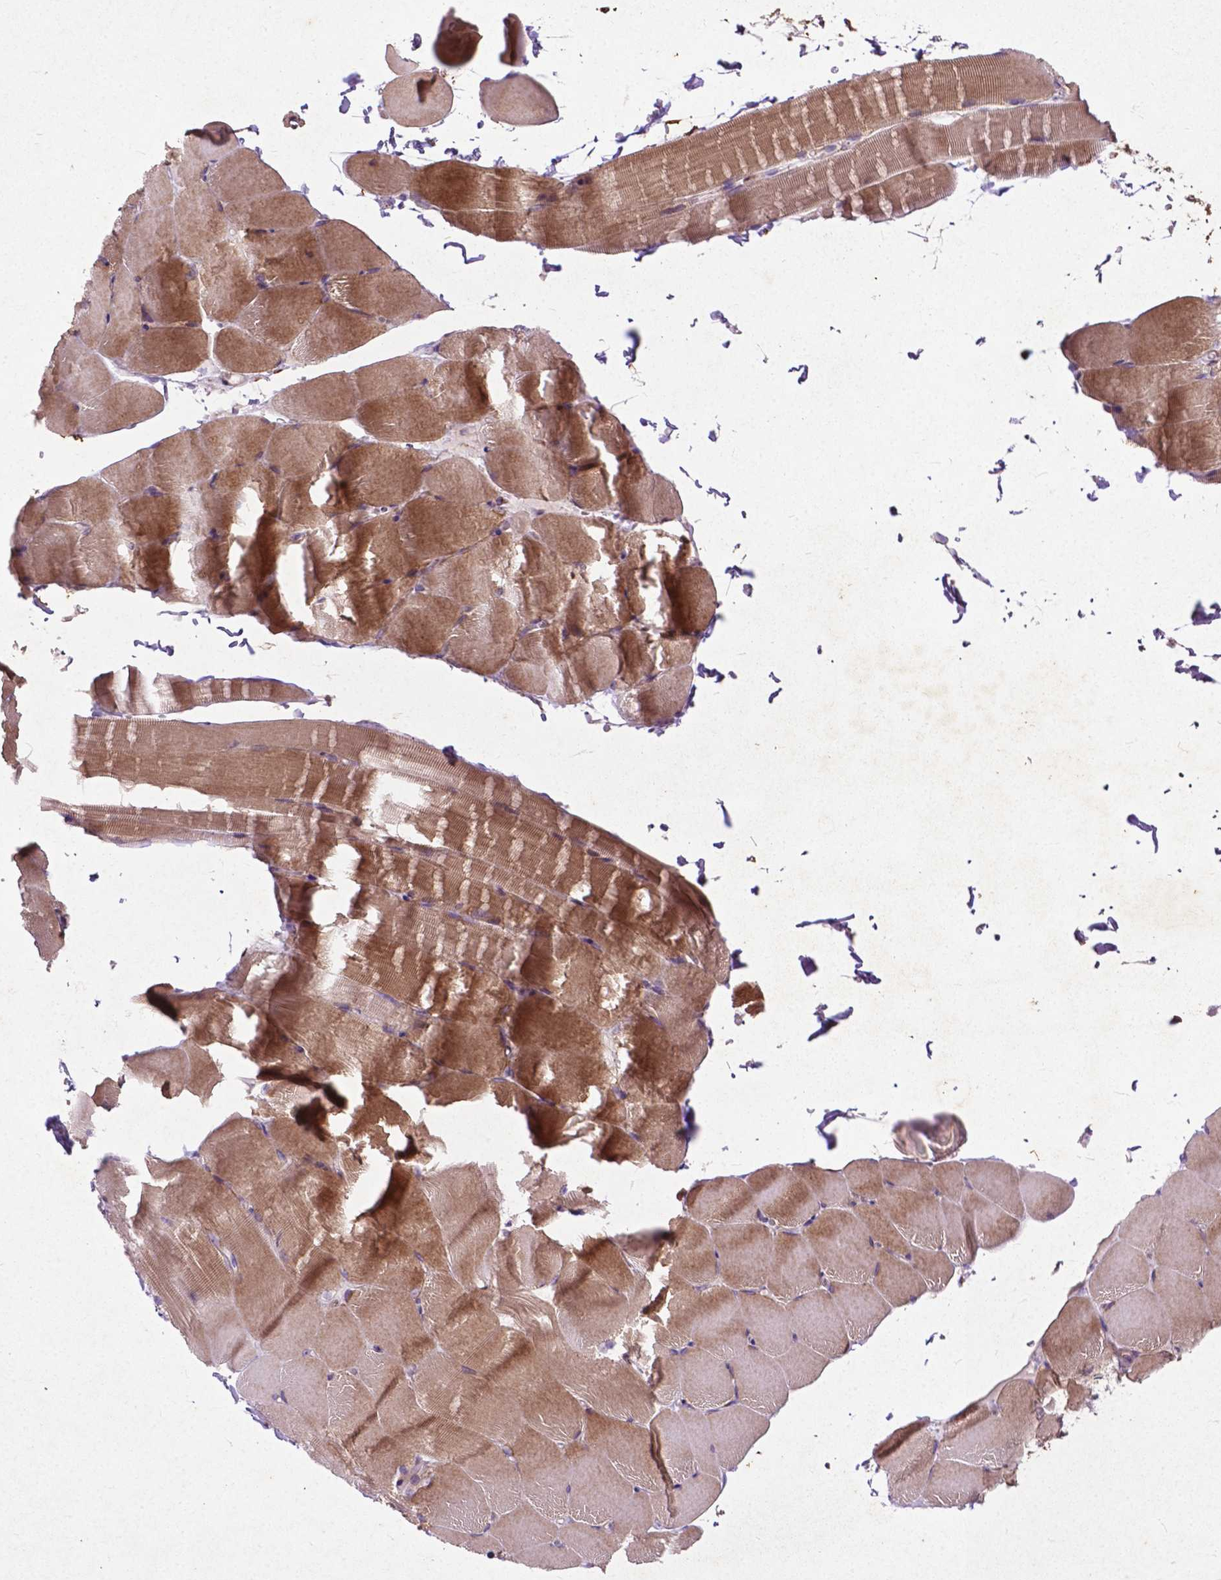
{"staining": {"intensity": "moderate", "quantity": ">75%", "location": "cytoplasmic/membranous"}, "tissue": "skeletal muscle", "cell_type": "Myocytes", "image_type": "normal", "snomed": [{"axis": "morphology", "description": "Normal tissue, NOS"}, {"axis": "topography", "description": "Skeletal muscle"}], "caption": "A brown stain labels moderate cytoplasmic/membranous positivity of a protein in myocytes of unremarkable skeletal muscle.", "gene": "THEGL", "patient": {"sex": "female", "age": 37}}